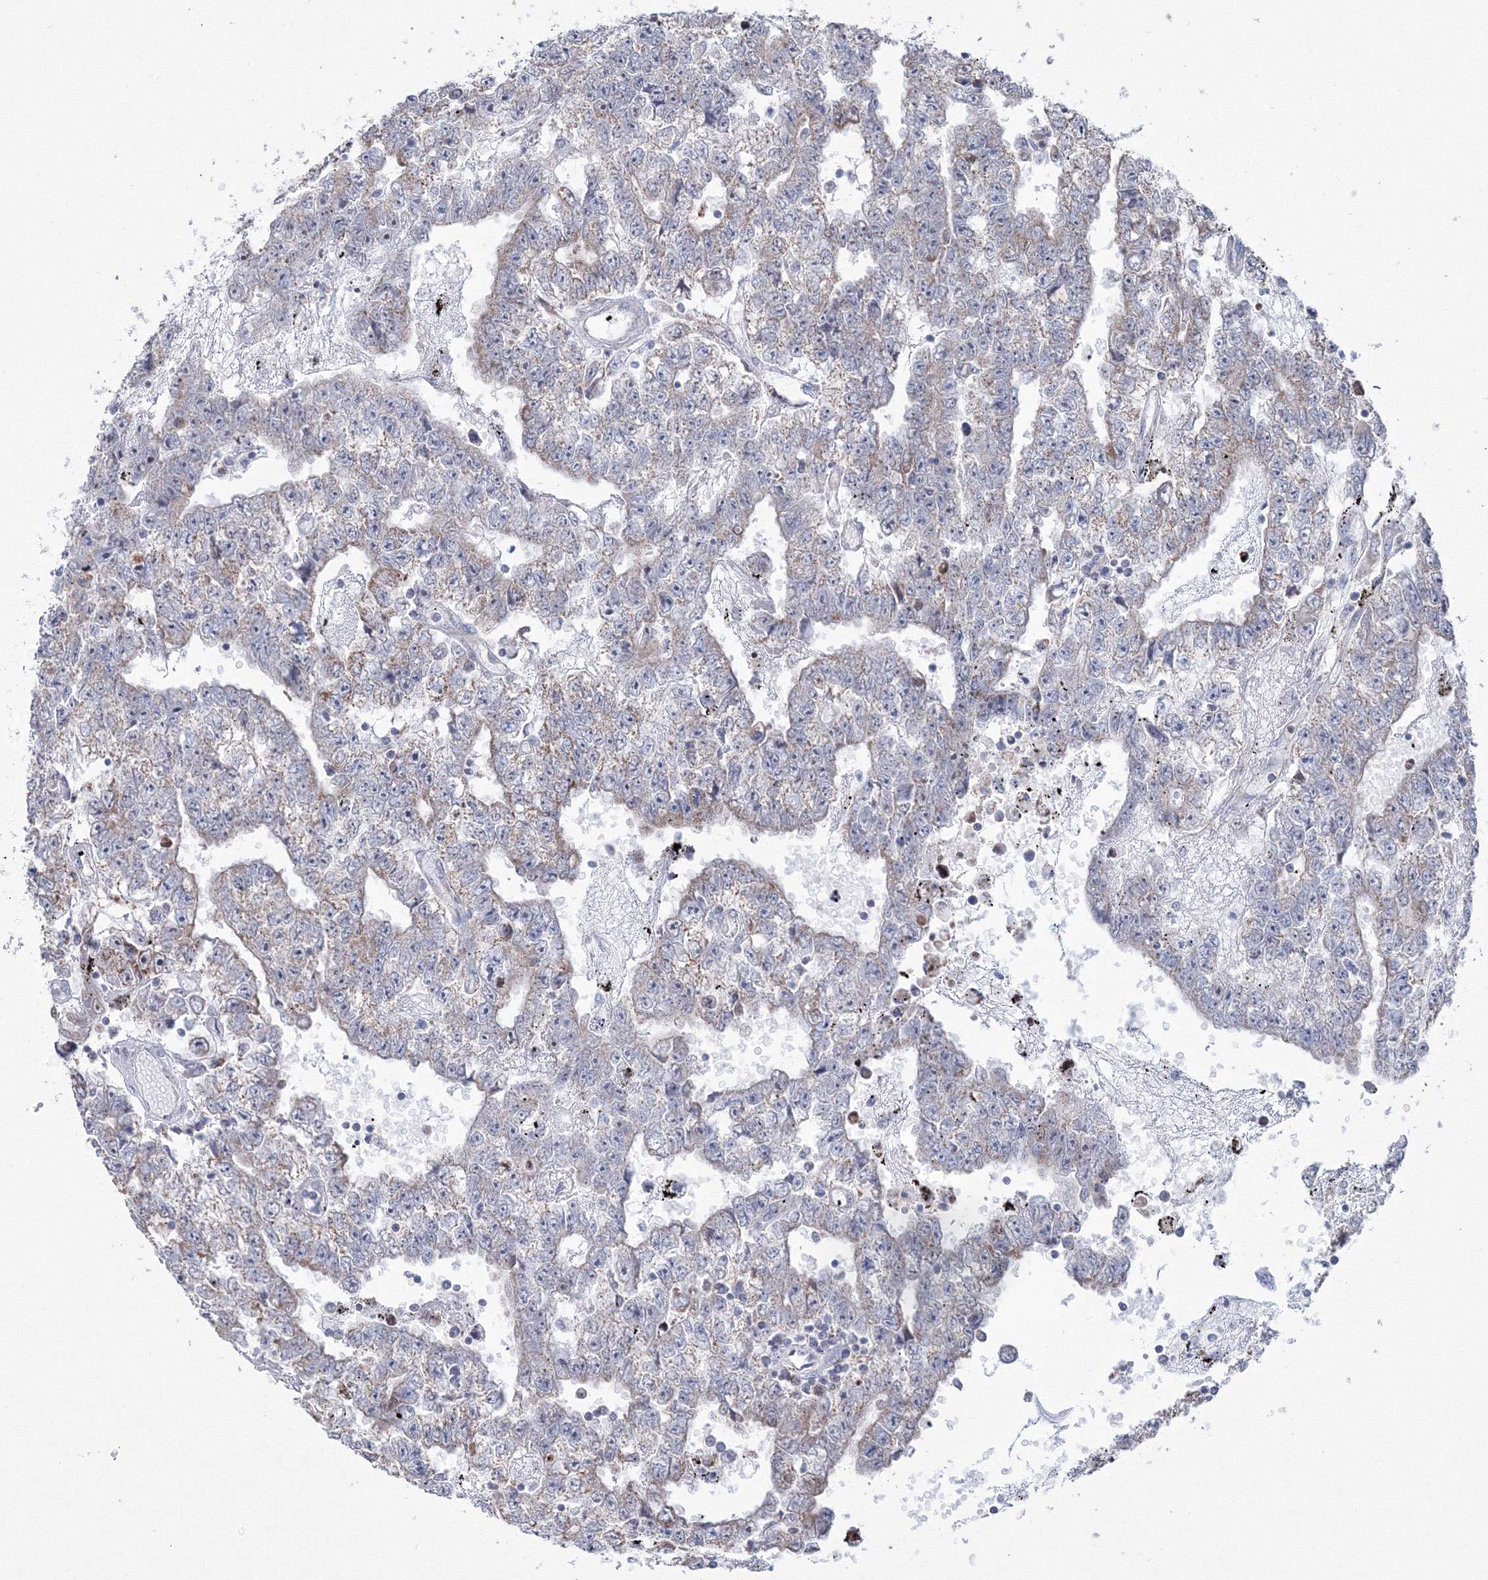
{"staining": {"intensity": "negative", "quantity": "none", "location": "none"}, "tissue": "testis cancer", "cell_type": "Tumor cells", "image_type": "cancer", "snomed": [{"axis": "morphology", "description": "Carcinoma, Embryonal, NOS"}, {"axis": "topography", "description": "Testis"}], "caption": "DAB (3,3'-diaminobenzidine) immunohistochemical staining of testis cancer shows no significant expression in tumor cells. Brightfield microscopy of immunohistochemistry (IHC) stained with DAB (brown) and hematoxylin (blue), captured at high magnification.", "gene": "GRSF1", "patient": {"sex": "male", "age": 25}}